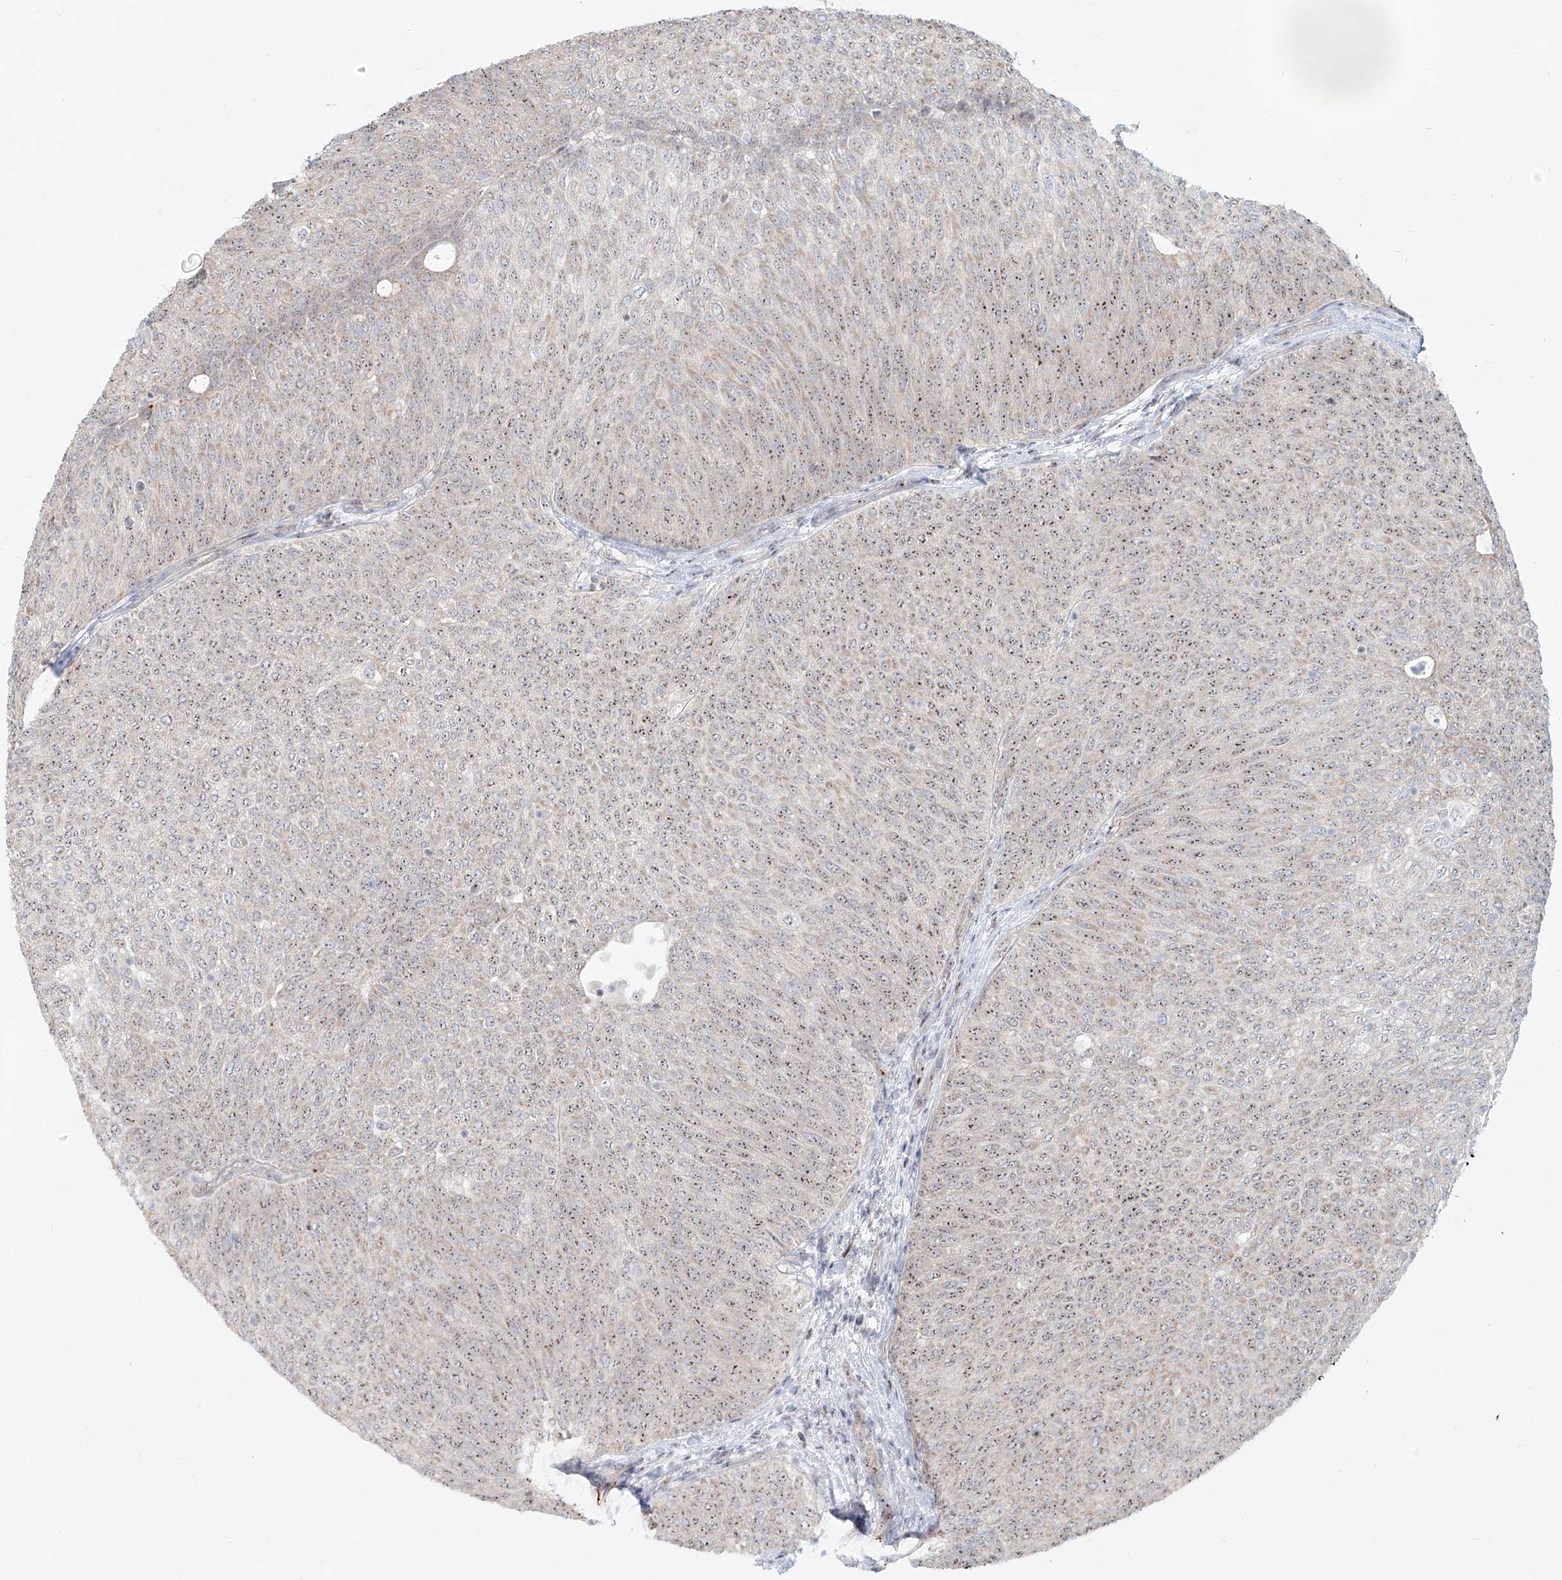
{"staining": {"intensity": "moderate", "quantity": ">75%", "location": "nuclear"}, "tissue": "urothelial cancer", "cell_type": "Tumor cells", "image_type": "cancer", "snomed": [{"axis": "morphology", "description": "Urothelial carcinoma, Low grade"}, {"axis": "topography", "description": "Urinary bladder"}], "caption": "This is a photomicrograph of IHC staining of urothelial carcinoma (low-grade), which shows moderate positivity in the nuclear of tumor cells.", "gene": "BYSL", "patient": {"sex": "female", "age": 79}}